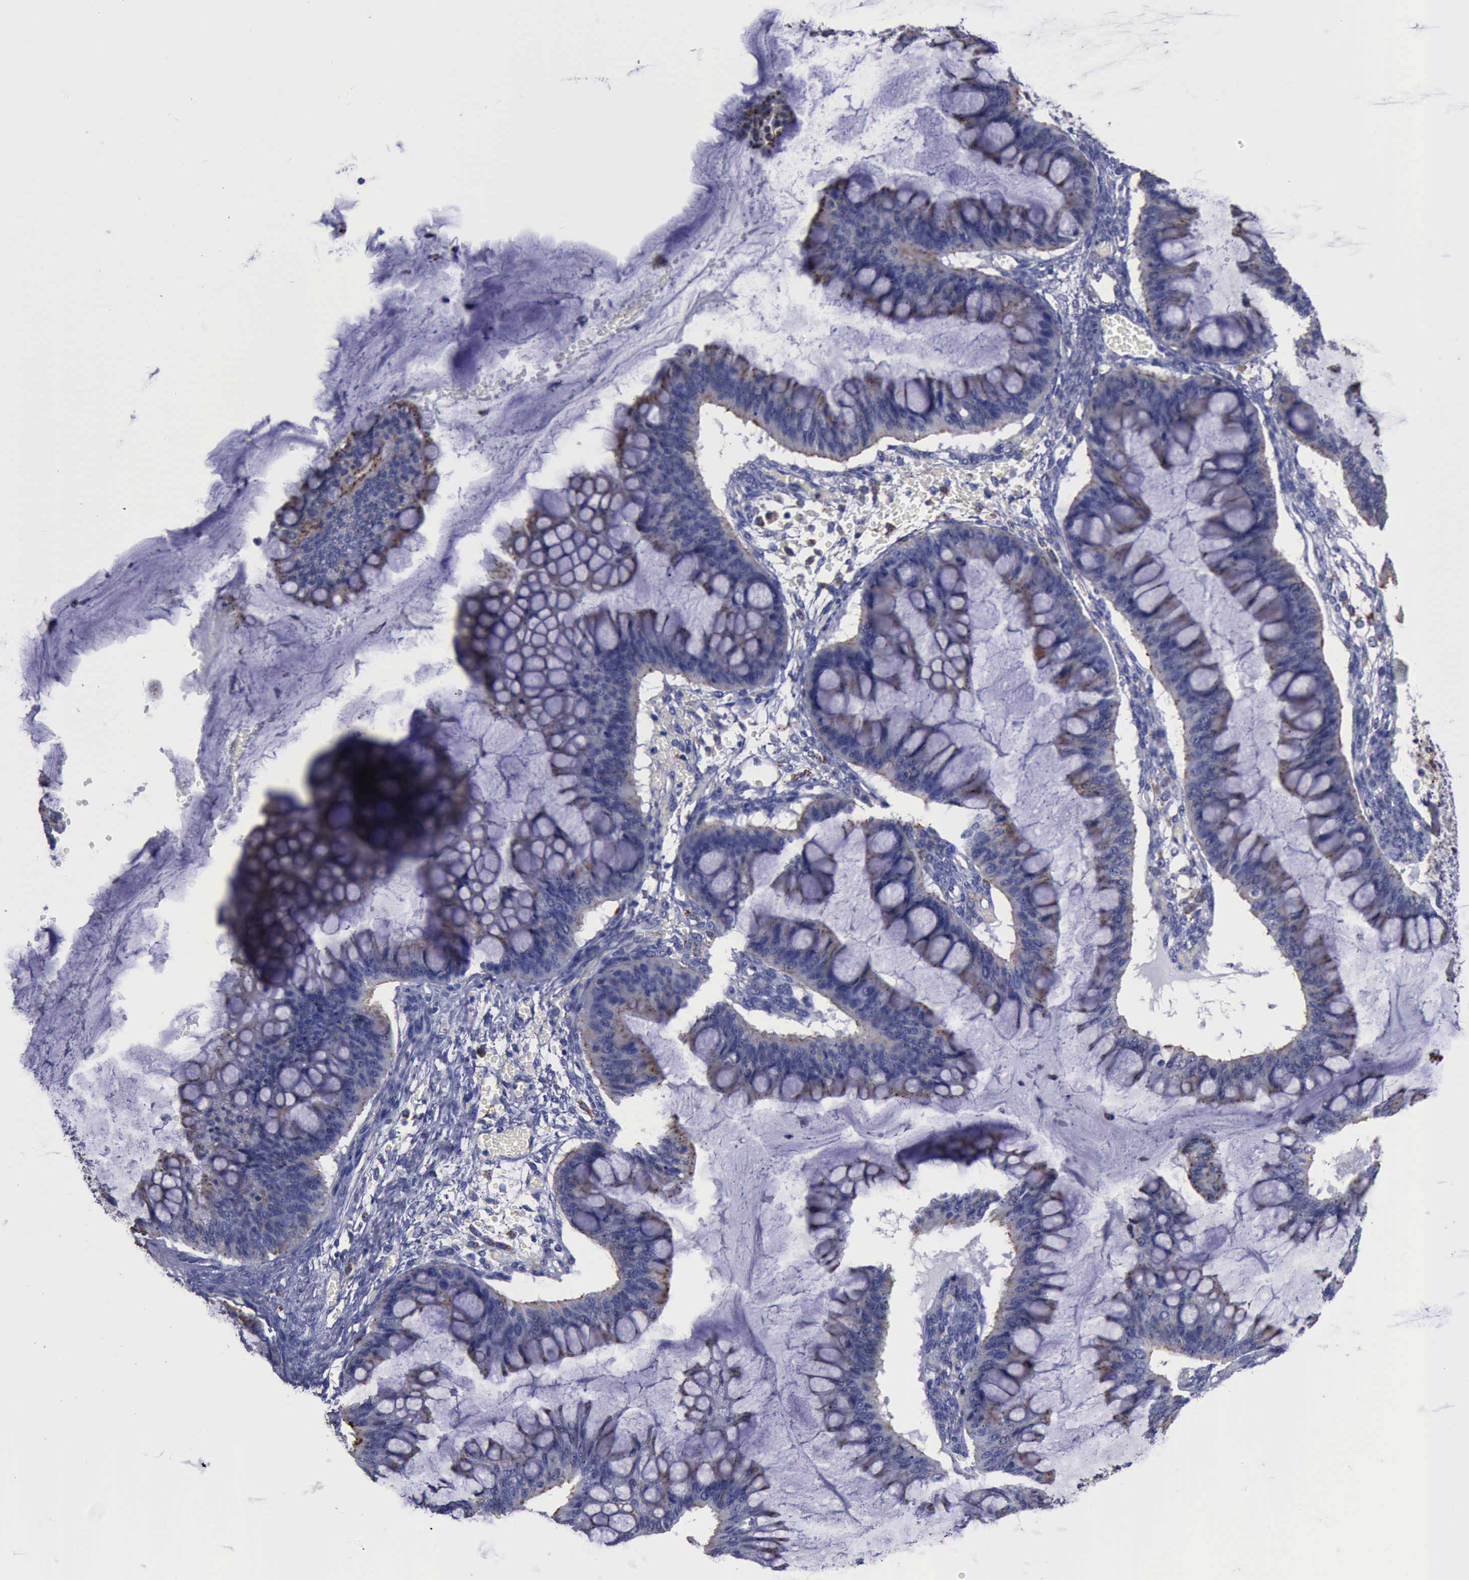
{"staining": {"intensity": "weak", "quantity": ">75%", "location": "cytoplasmic/membranous"}, "tissue": "ovarian cancer", "cell_type": "Tumor cells", "image_type": "cancer", "snomed": [{"axis": "morphology", "description": "Cystadenocarcinoma, mucinous, NOS"}, {"axis": "topography", "description": "Ovary"}], "caption": "Immunohistochemistry (IHC) of human ovarian cancer (mucinous cystadenocarcinoma) displays low levels of weak cytoplasmic/membranous positivity in approximately >75% of tumor cells. The staining was performed using DAB (3,3'-diaminobenzidine), with brown indicating positive protein expression. Nuclei are stained blue with hematoxylin.", "gene": "CTSD", "patient": {"sex": "female", "age": 73}}